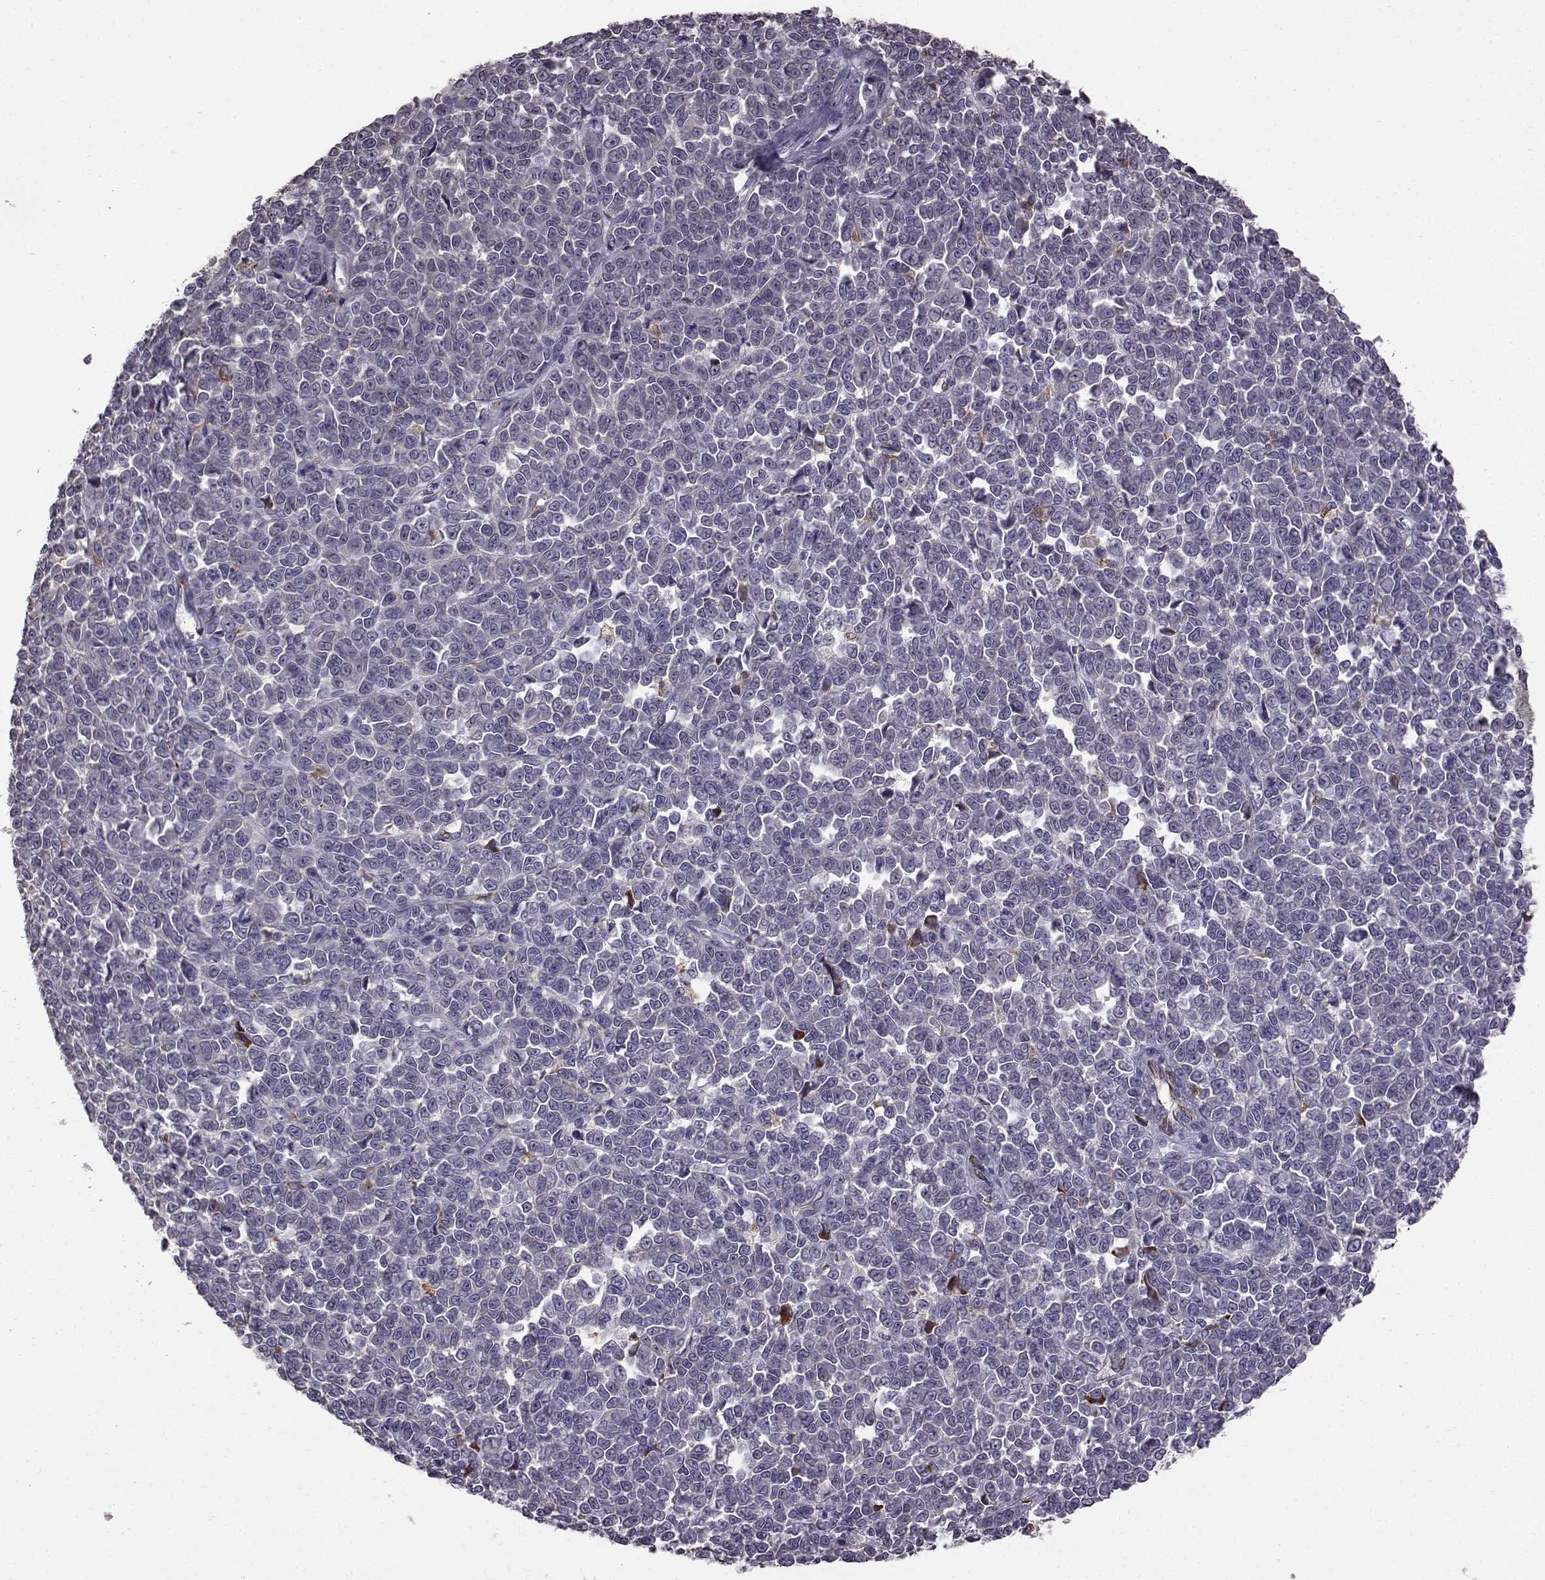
{"staining": {"intensity": "negative", "quantity": "none", "location": "none"}, "tissue": "melanoma", "cell_type": "Tumor cells", "image_type": "cancer", "snomed": [{"axis": "morphology", "description": "Malignant melanoma, NOS"}, {"axis": "topography", "description": "Skin"}], "caption": "Immunohistochemical staining of human melanoma exhibits no significant staining in tumor cells. The staining was performed using DAB to visualize the protein expression in brown, while the nuclei were stained in blue with hematoxylin (Magnification: 20x).", "gene": "ADGRG2", "patient": {"sex": "female", "age": 95}}